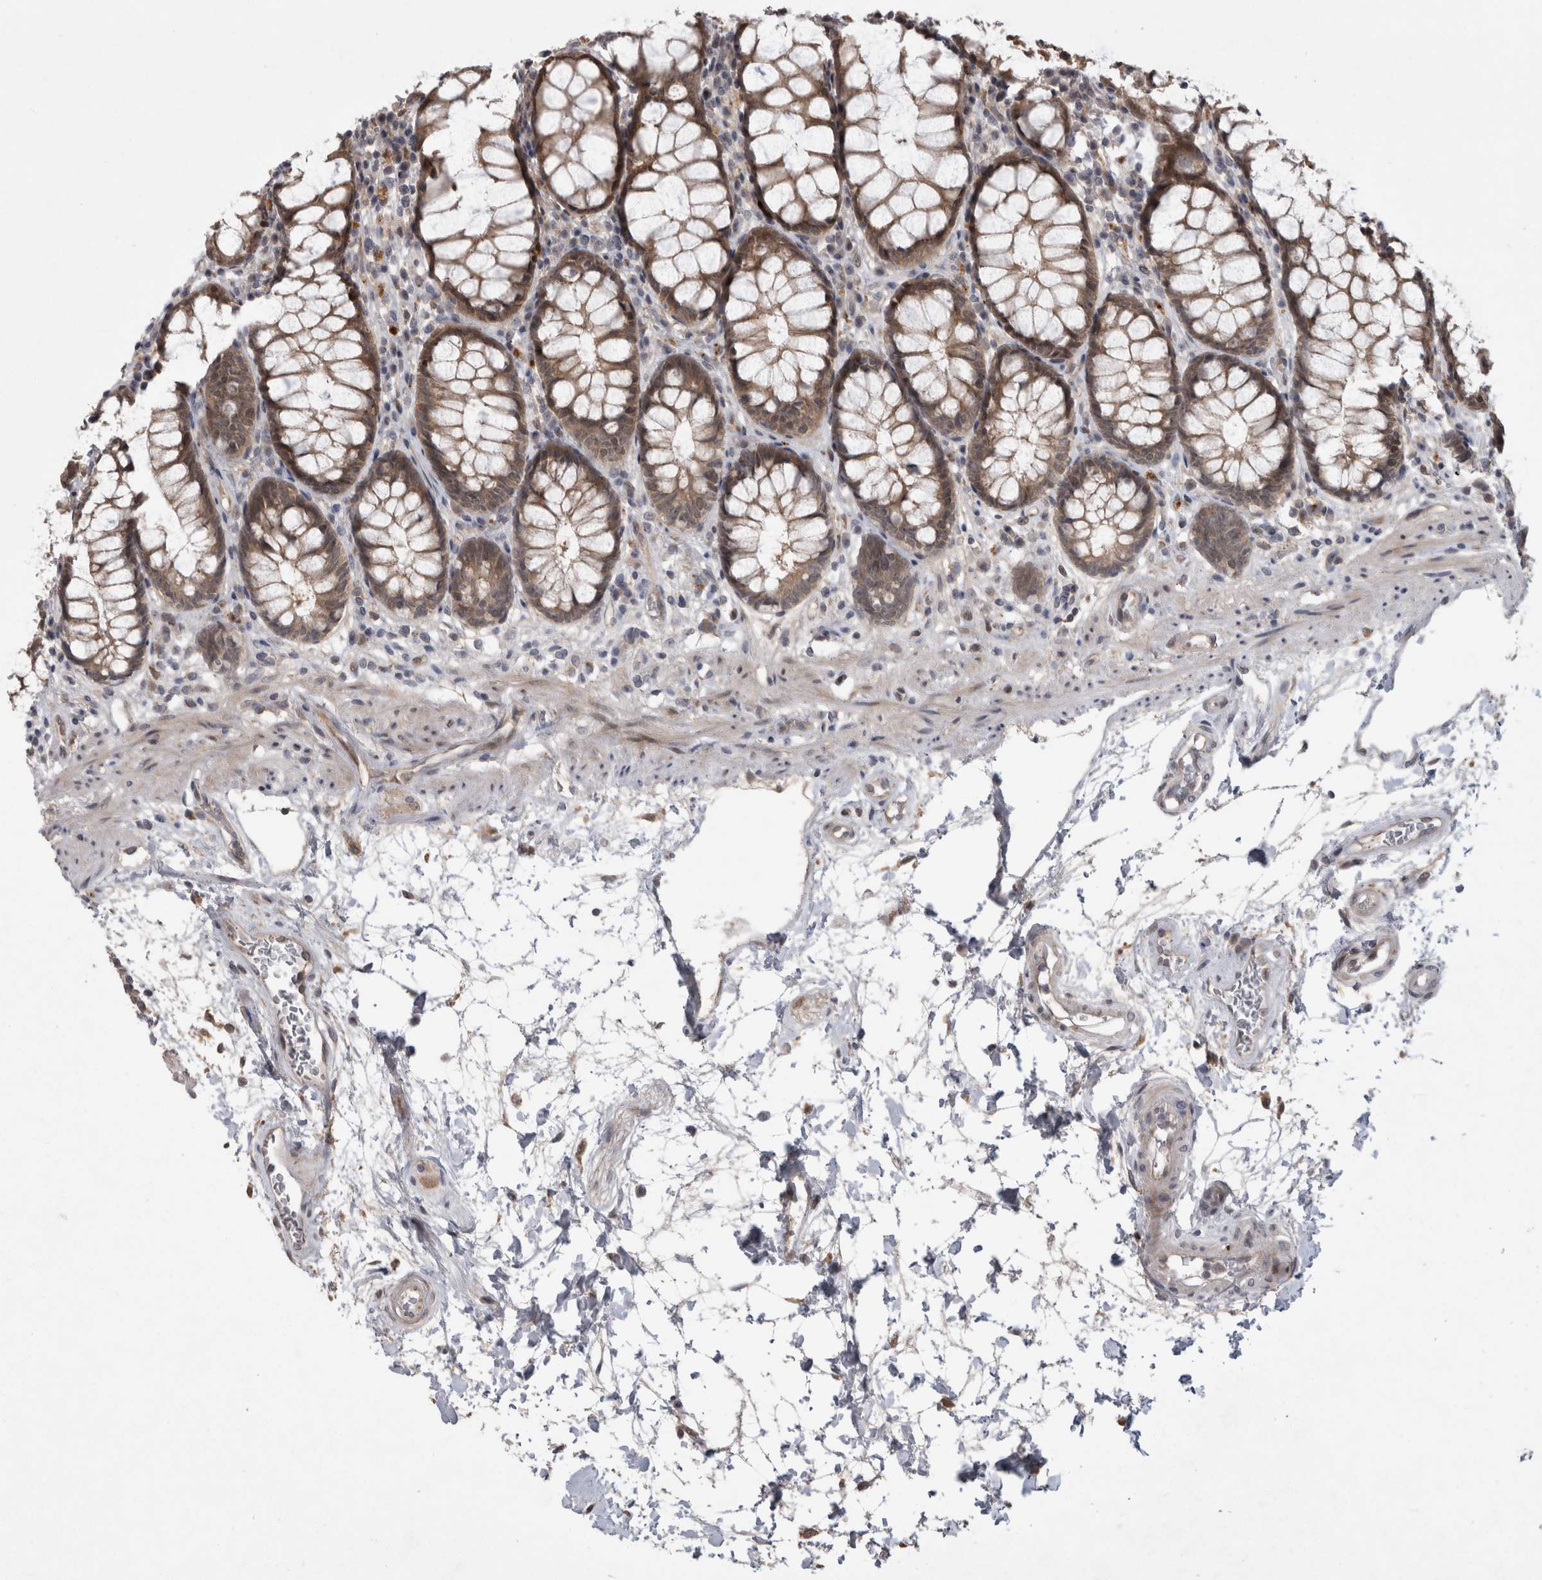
{"staining": {"intensity": "strong", "quantity": "25%-75%", "location": "cytoplasmic/membranous"}, "tissue": "rectum", "cell_type": "Glandular cells", "image_type": "normal", "snomed": [{"axis": "morphology", "description": "Normal tissue, NOS"}, {"axis": "topography", "description": "Rectum"}], "caption": "About 25%-75% of glandular cells in unremarkable rectum exhibit strong cytoplasmic/membranous protein staining as visualized by brown immunohistochemical staining.", "gene": "MTBP", "patient": {"sex": "male", "age": 64}}